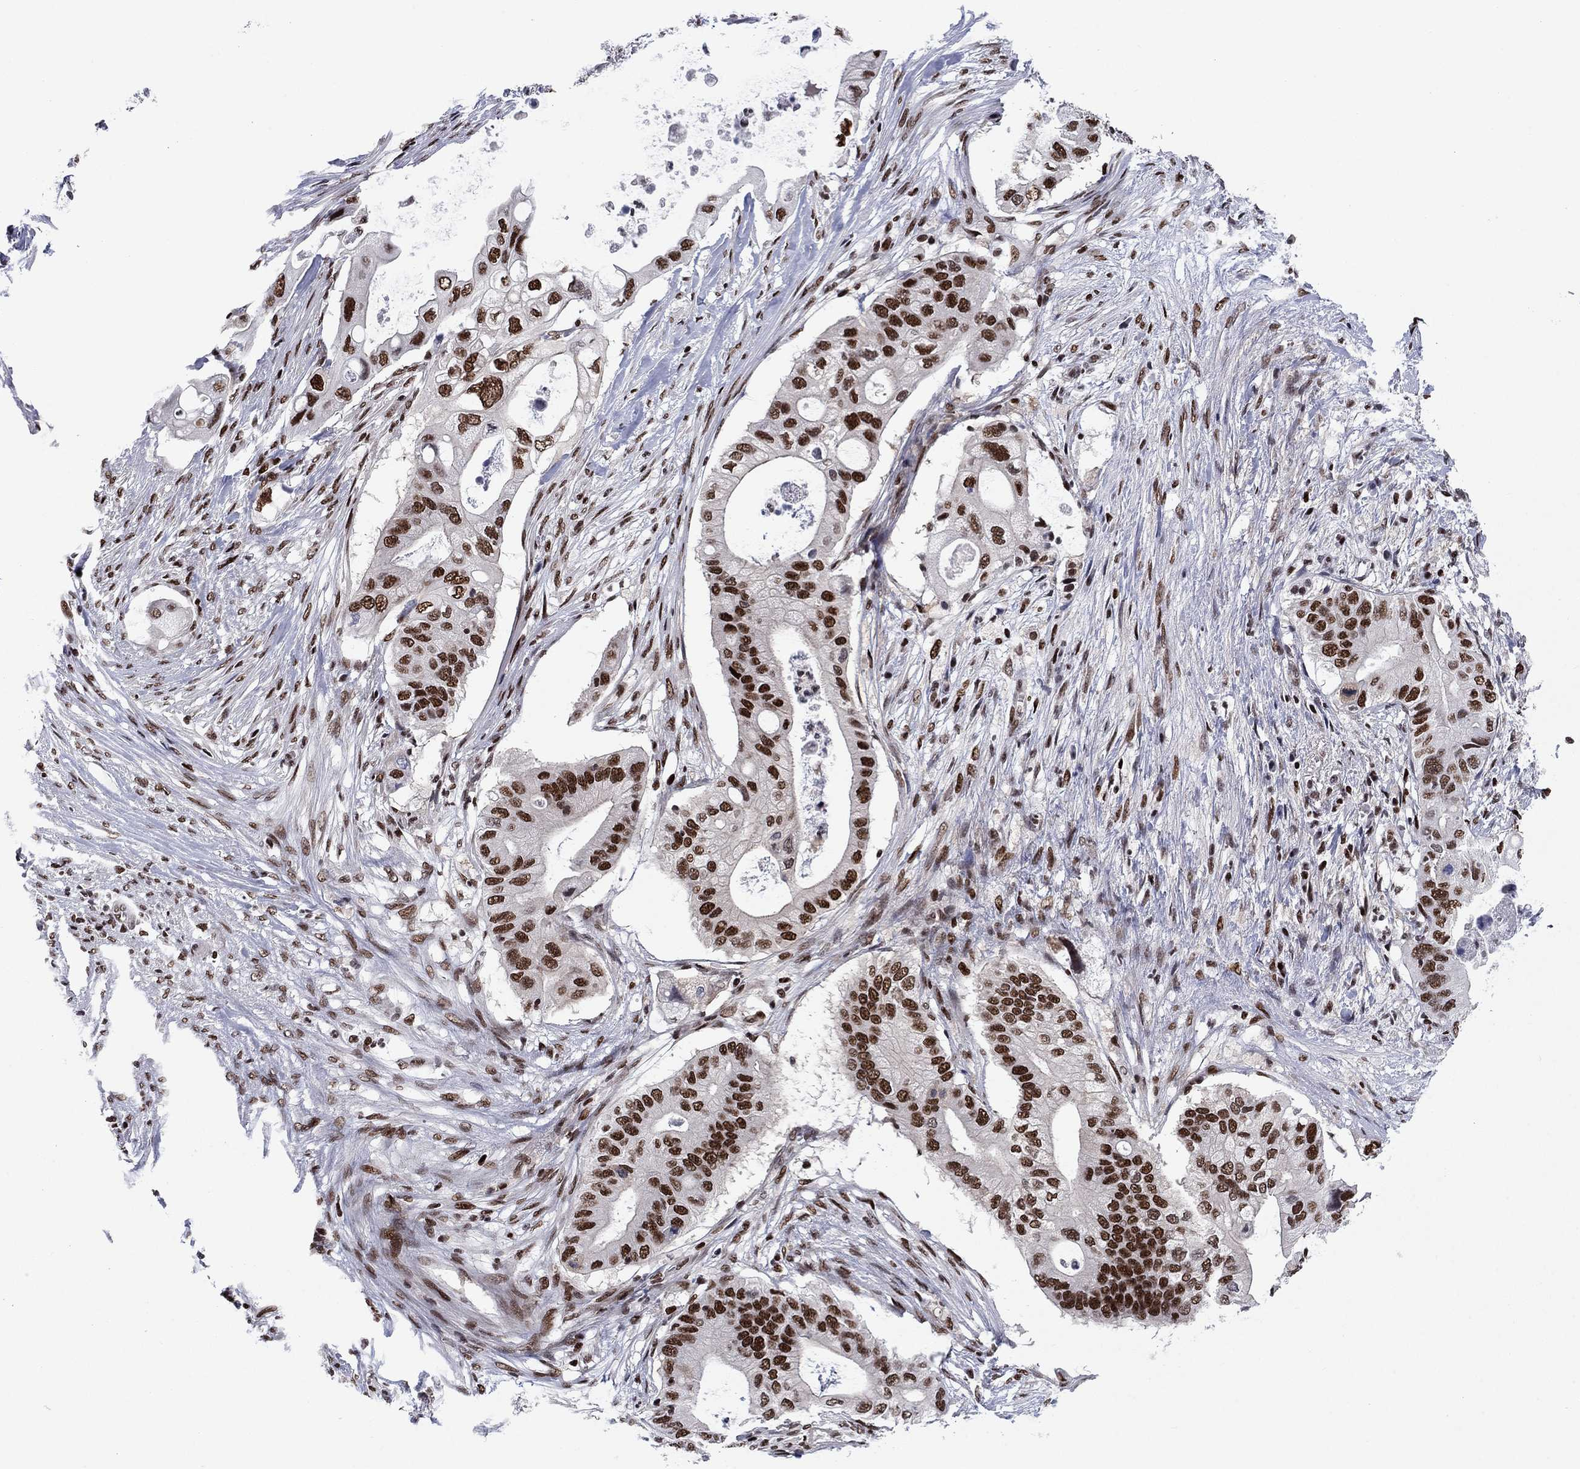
{"staining": {"intensity": "strong", "quantity": ">75%", "location": "nuclear"}, "tissue": "pancreatic cancer", "cell_type": "Tumor cells", "image_type": "cancer", "snomed": [{"axis": "morphology", "description": "Adenocarcinoma, NOS"}, {"axis": "topography", "description": "Pancreas"}], "caption": "DAB (3,3'-diaminobenzidine) immunohistochemical staining of human pancreatic cancer exhibits strong nuclear protein staining in about >75% of tumor cells. (DAB = brown stain, brightfield microscopy at high magnification).", "gene": "RPRD1B", "patient": {"sex": "female", "age": 72}}